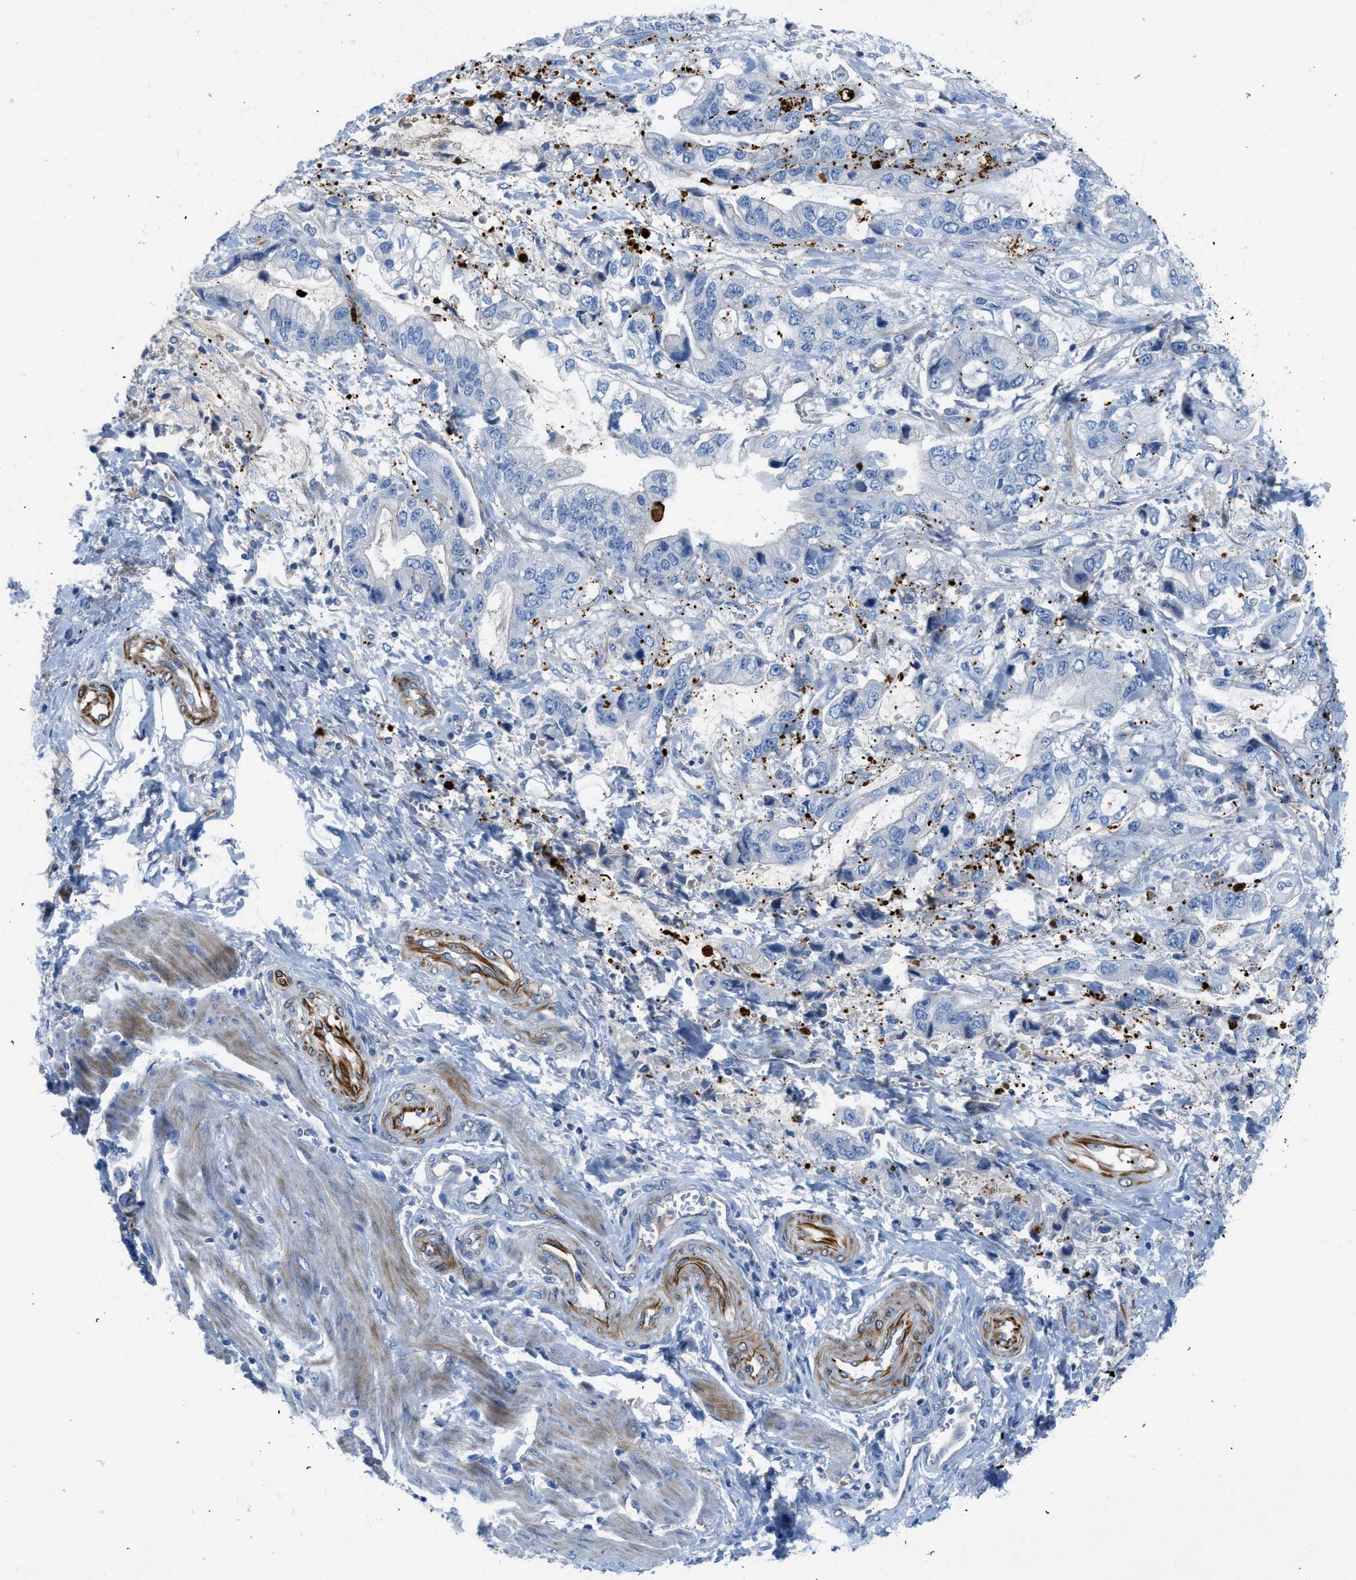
{"staining": {"intensity": "negative", "quantity": "none", "location": "none"}, "tissue": "stomach cancer", "cell_type": "Tumor cells", "image_type": "cancer", "snomed": [{"axis": "morphology", "description": "Normal tissue, NOS"}, {"axis": "morphology", "description": "Adenocarcinoma, NOS"}, {"axis": "topography", "description": "Stomach"}], "caption": "This is an IHC image of human stomach cancer. There is no positivity in tumor cells.", "gene": "XCR1", "patient": {"sex": "male", "age": 62}}